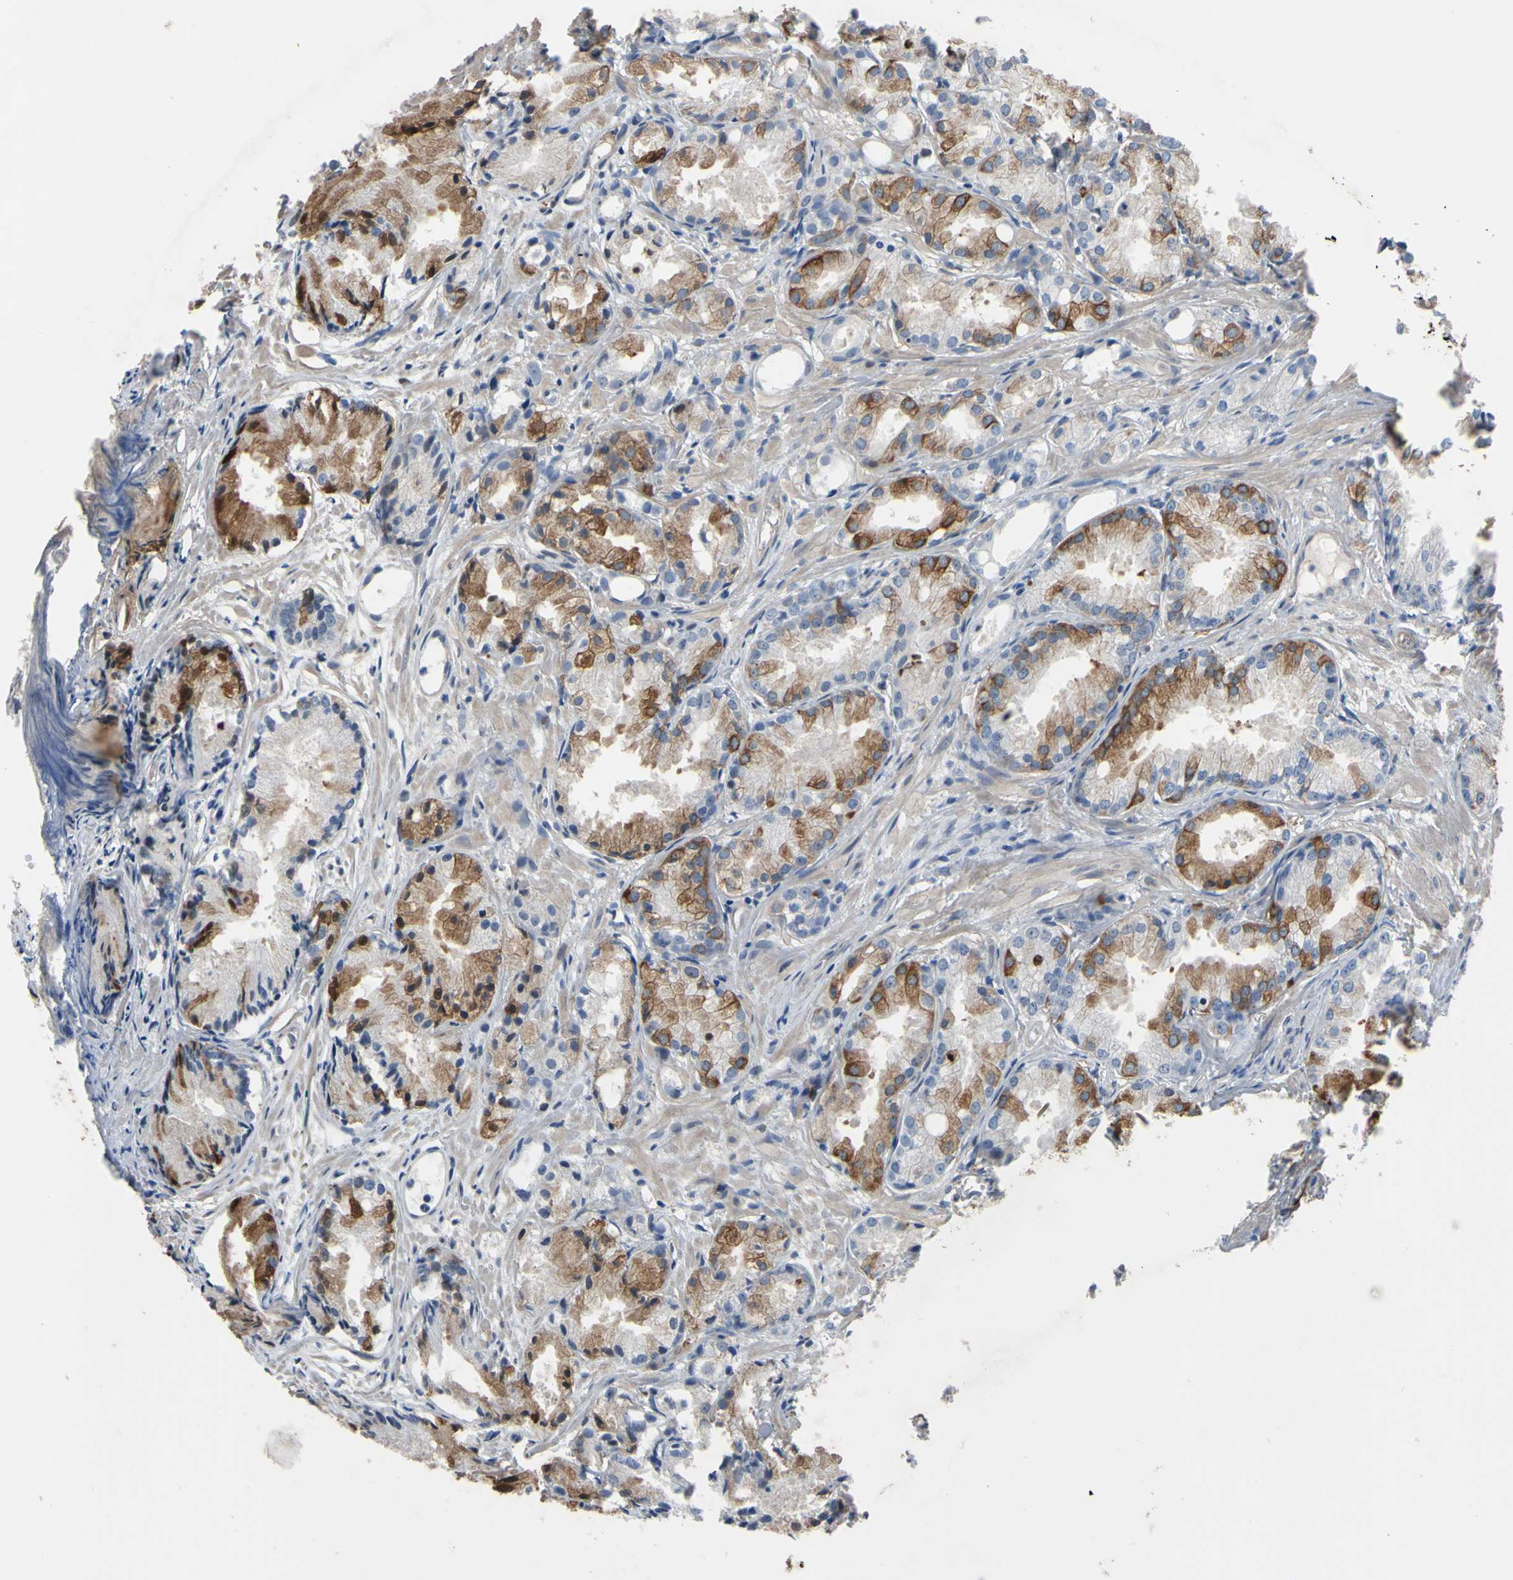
{"staining": {"intensity": "moderate", "quantity": "<25%", "location": "cytoplasmic/membranous"}, "tissue": "prostate cancer", "cell_type": "Tumor cells", "image_type": "cancer", "snomed": [{"axis": "morphology", "description": "Adenocarcinoma, Low grade"}, {"axis": "topography", "description": "Prostate"}], "caption": "Protein positivity by IHC exhibits moderate cytoplasmic/membranous staining in about <25% of tumor cells in prostate cancer (adenocarcinoma (low-grade)).", "gene": "LHX9", "patient": {"sex": "male", "age": 72}}